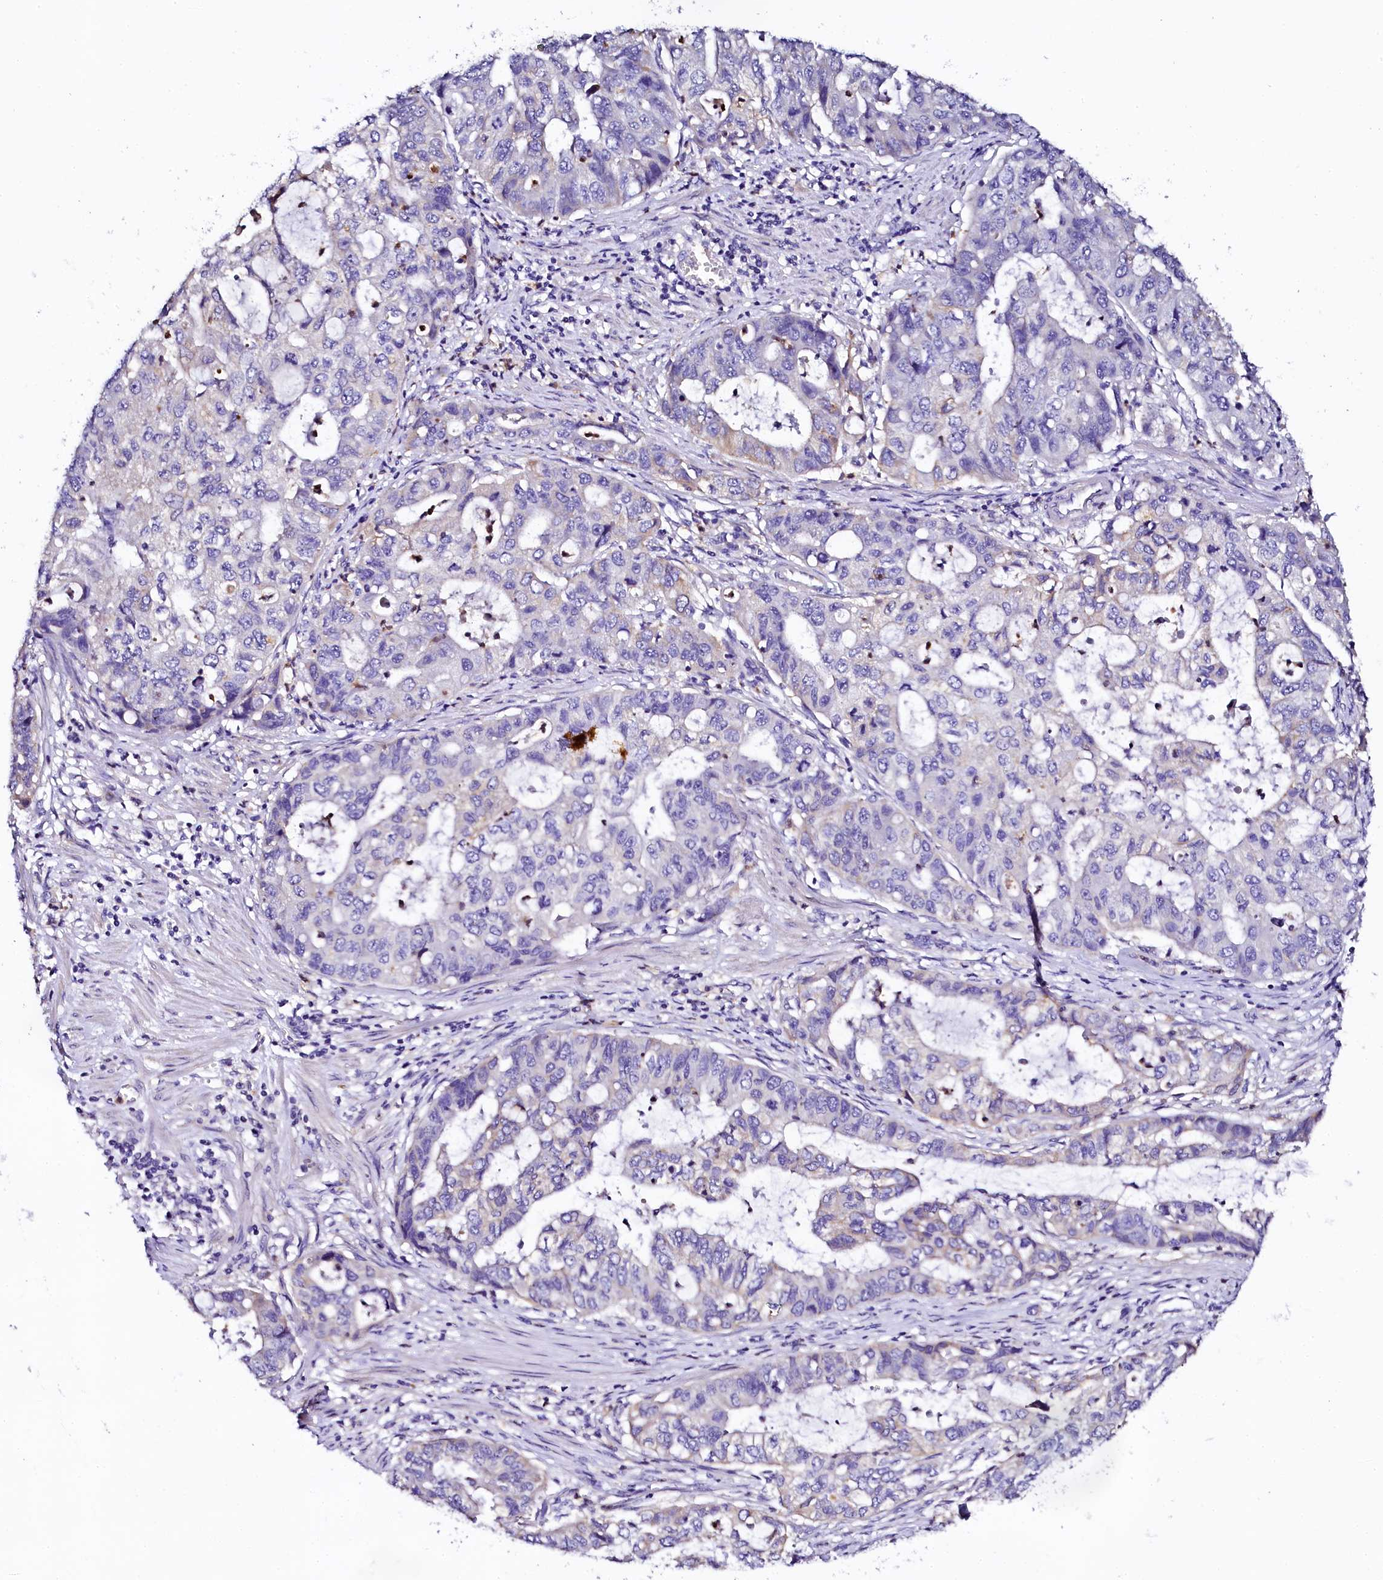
{"staining": {"intensity": "negative", "quantity": "none", "location": "none"}, "tissue": "stomach cancer", "cell_type": "Tumor cells", "image_type": "cancer", "snomed": [{"axis": "morphology", "description": "Adenocarcinoma, NOS"}, {"axis": "topography", "description": "Stomach, upper"}], "caption": "Immunohistochemical staining of human adenocarcinoma (stomach) reveals no significant expression in tumor cells.", "gene": "NAA16", "patient": {"sex": "female", "age": 52}}